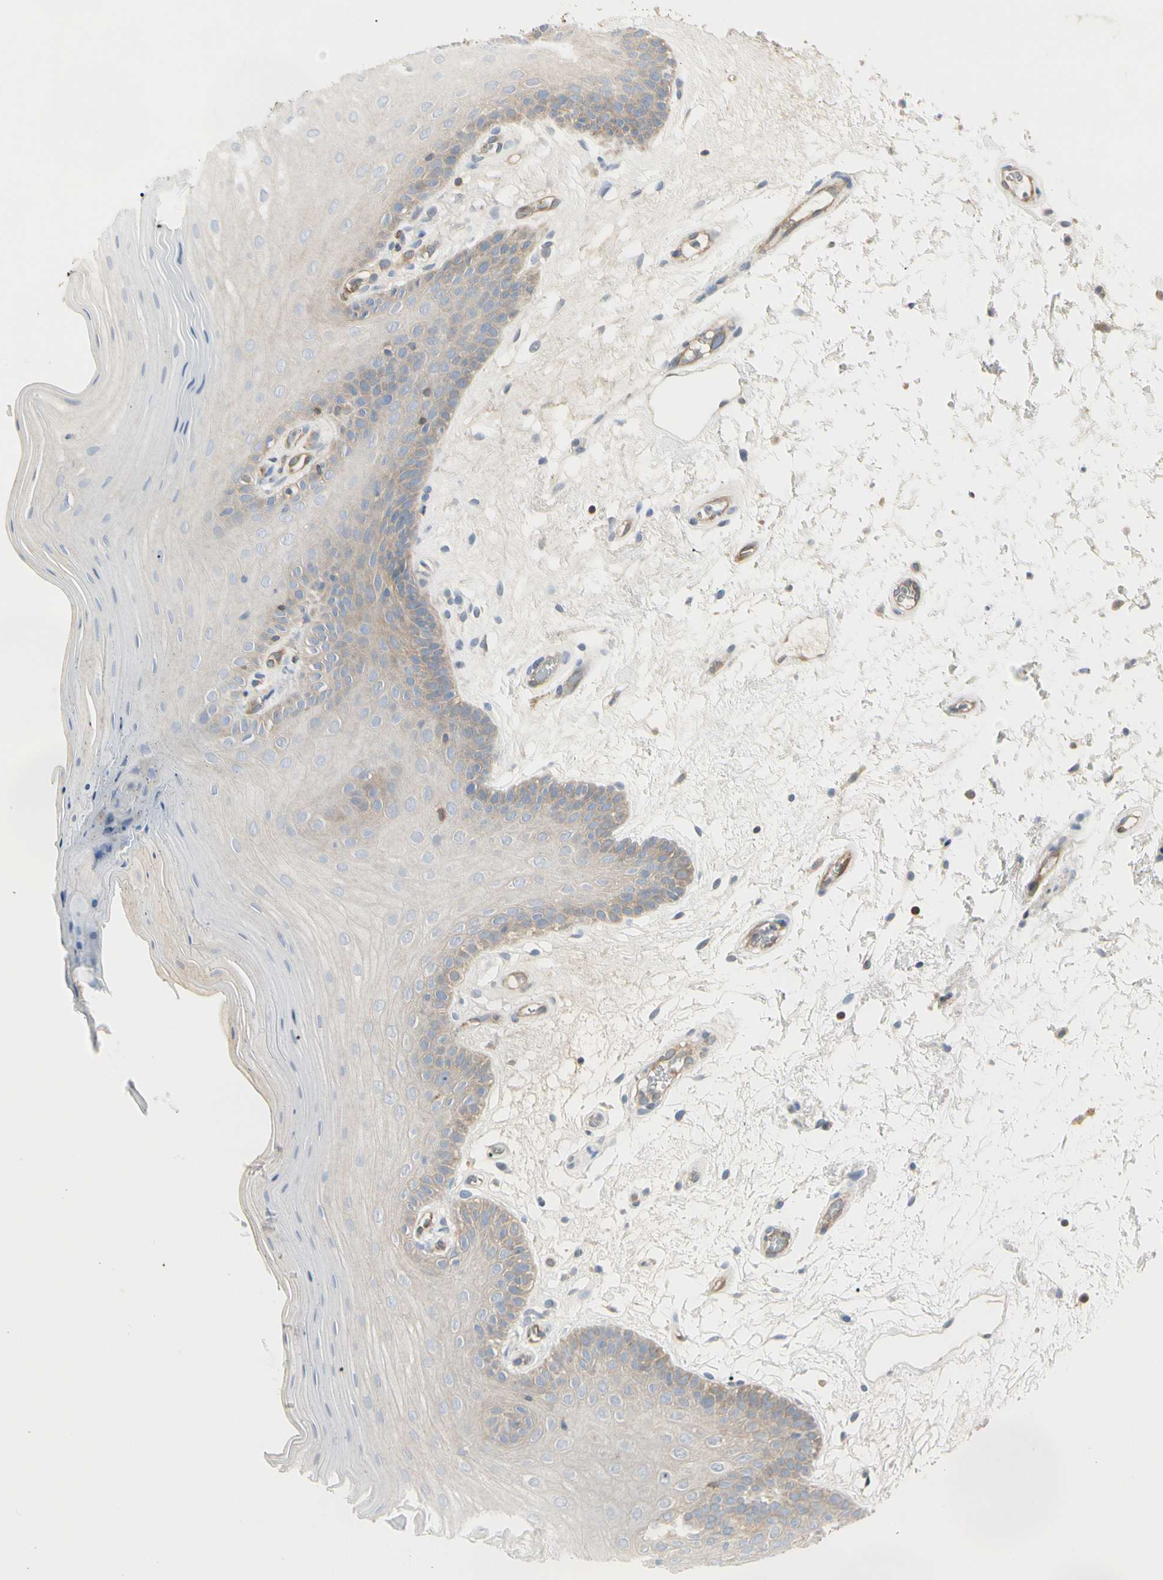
{"staining": {"intensity": "moderate", "quantity": ">75%", "location": "cytoplasmic/membranous"}, "tissue": "oral mucosa", "cell_type": "Squamous epithelial cells", "image_type": "normal", "snomed": [{"axis": "morphology", "description": "Normal tissue, NOS"}, {"axis": "morphology", "description": "Squamous cell carcinoma, NOS"}, {"axis": "topography", "description": "Skeletal muscle"}, {"axis": "topography", "description": "Oral tissue"}, {"axis": "topography", "description": "Head-Neck"}], "caption": "Squamous epithelial cells reveal medium levels of moderate cytoplasmic/membranous expression in approximately >75% of cells in normal oral mucosa. The protein of interest is shown in brown color, while the nuclei are stained blue.", "gene": "NFKB2", "patient": {"sex": "male", "age": 71}}